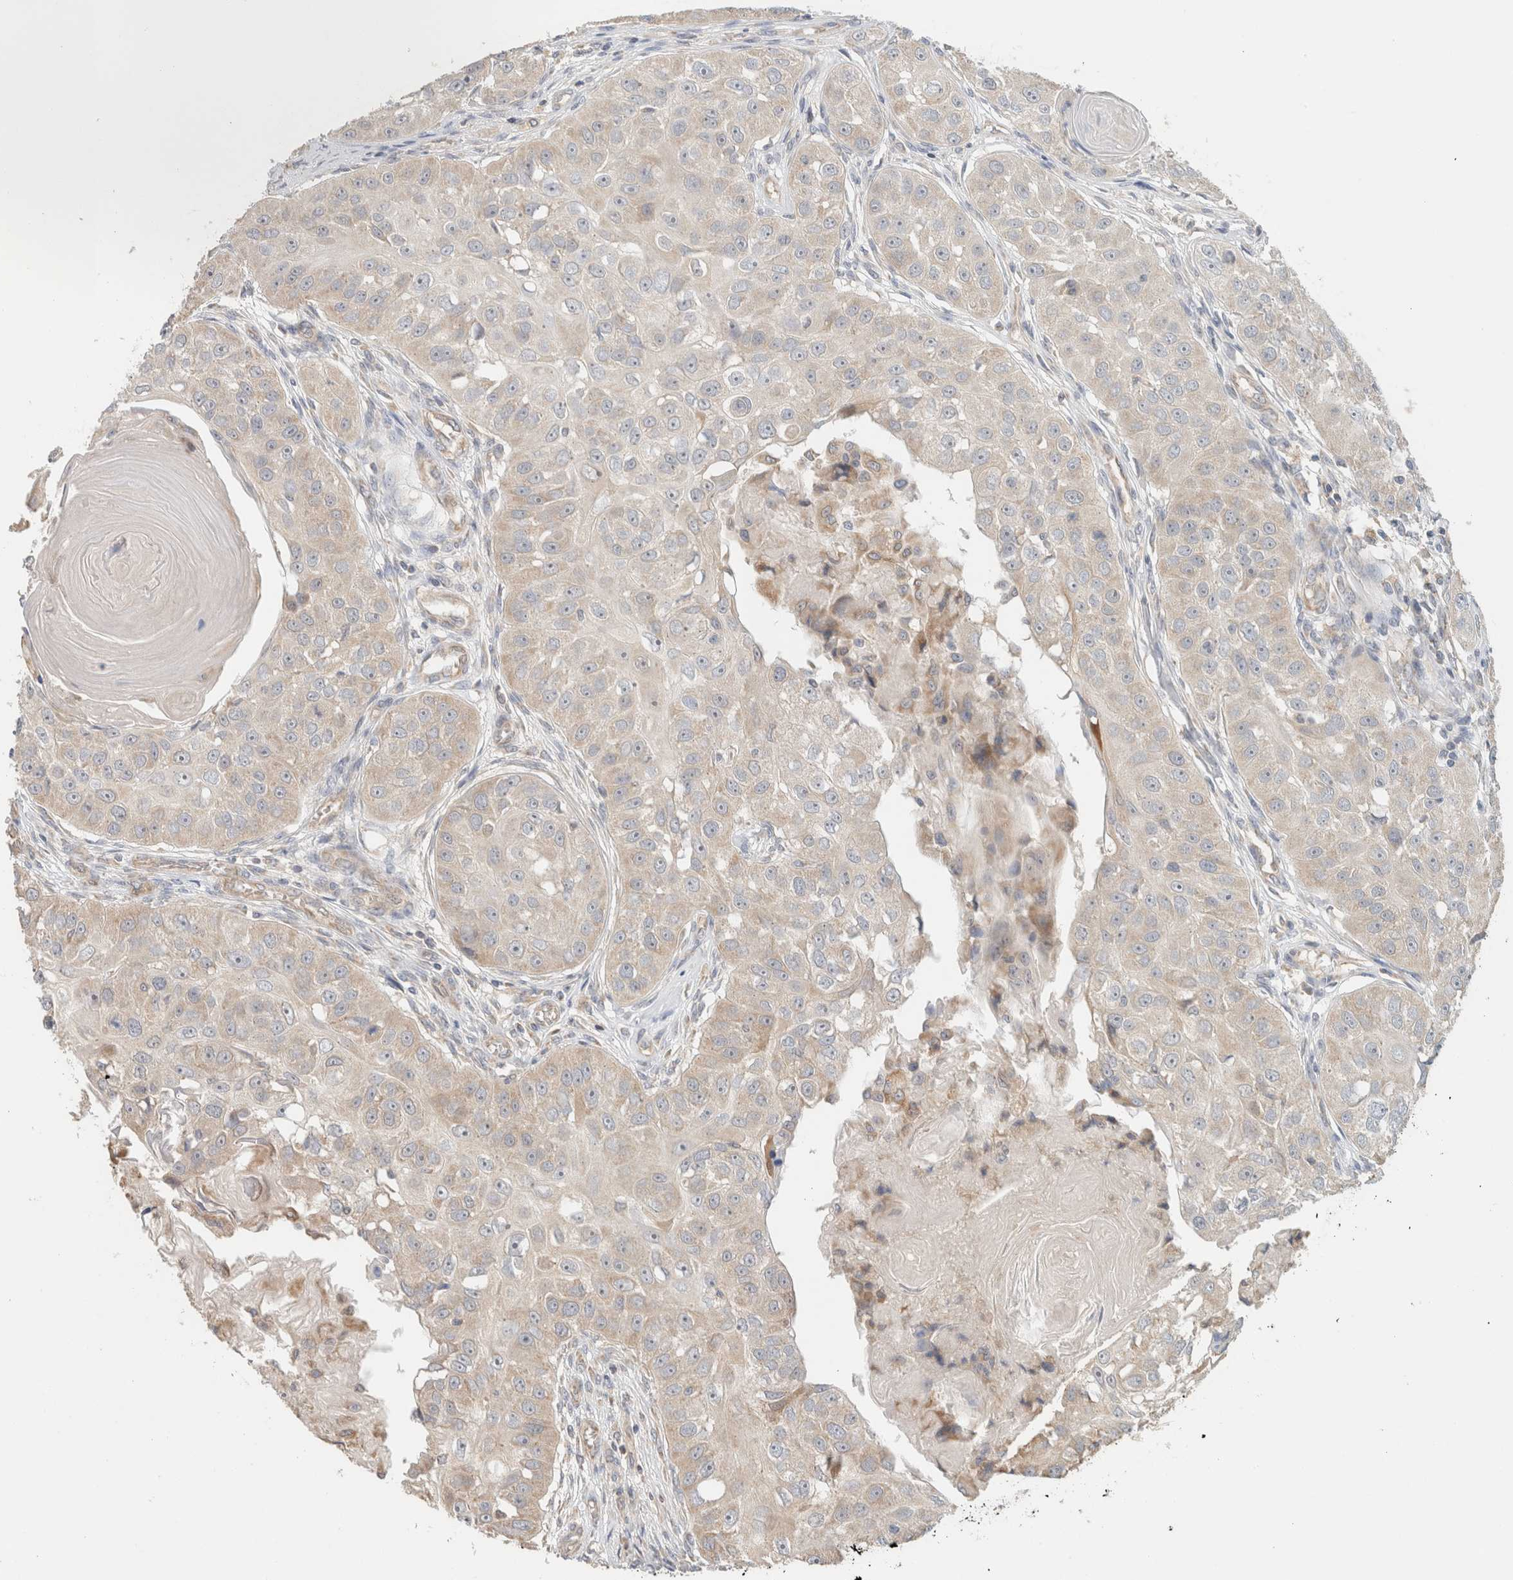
{"staining": {"intensity": "weak", "quantity": "<25%", "location": "cytoplasmic/membranous"}, "tissue": "head and neck cancer", "cell_type": "Tumor cells", "image_type": "cancer", "snomed": [{"axis": "morphology", "description": "Normal tissue, NOS"}, {"axis": "morphology", "description": "Squamous cell carcinoma, NOS"}, {"axis": "topography", "description": "Skeletal muscle"}, {"axis": "topography", "description": "Head-Neck"}], "caption": "Squamous cell carcinoma (head and neck) was stained to show a protein in brown. There is no significant staining in tumor cells. (DAB (3,3'-diaminobenzidine) immunohistochemistry with hematoxylin counter stain).", "gene": "CA13", "patient": {"sex": "male", "age": 51}}